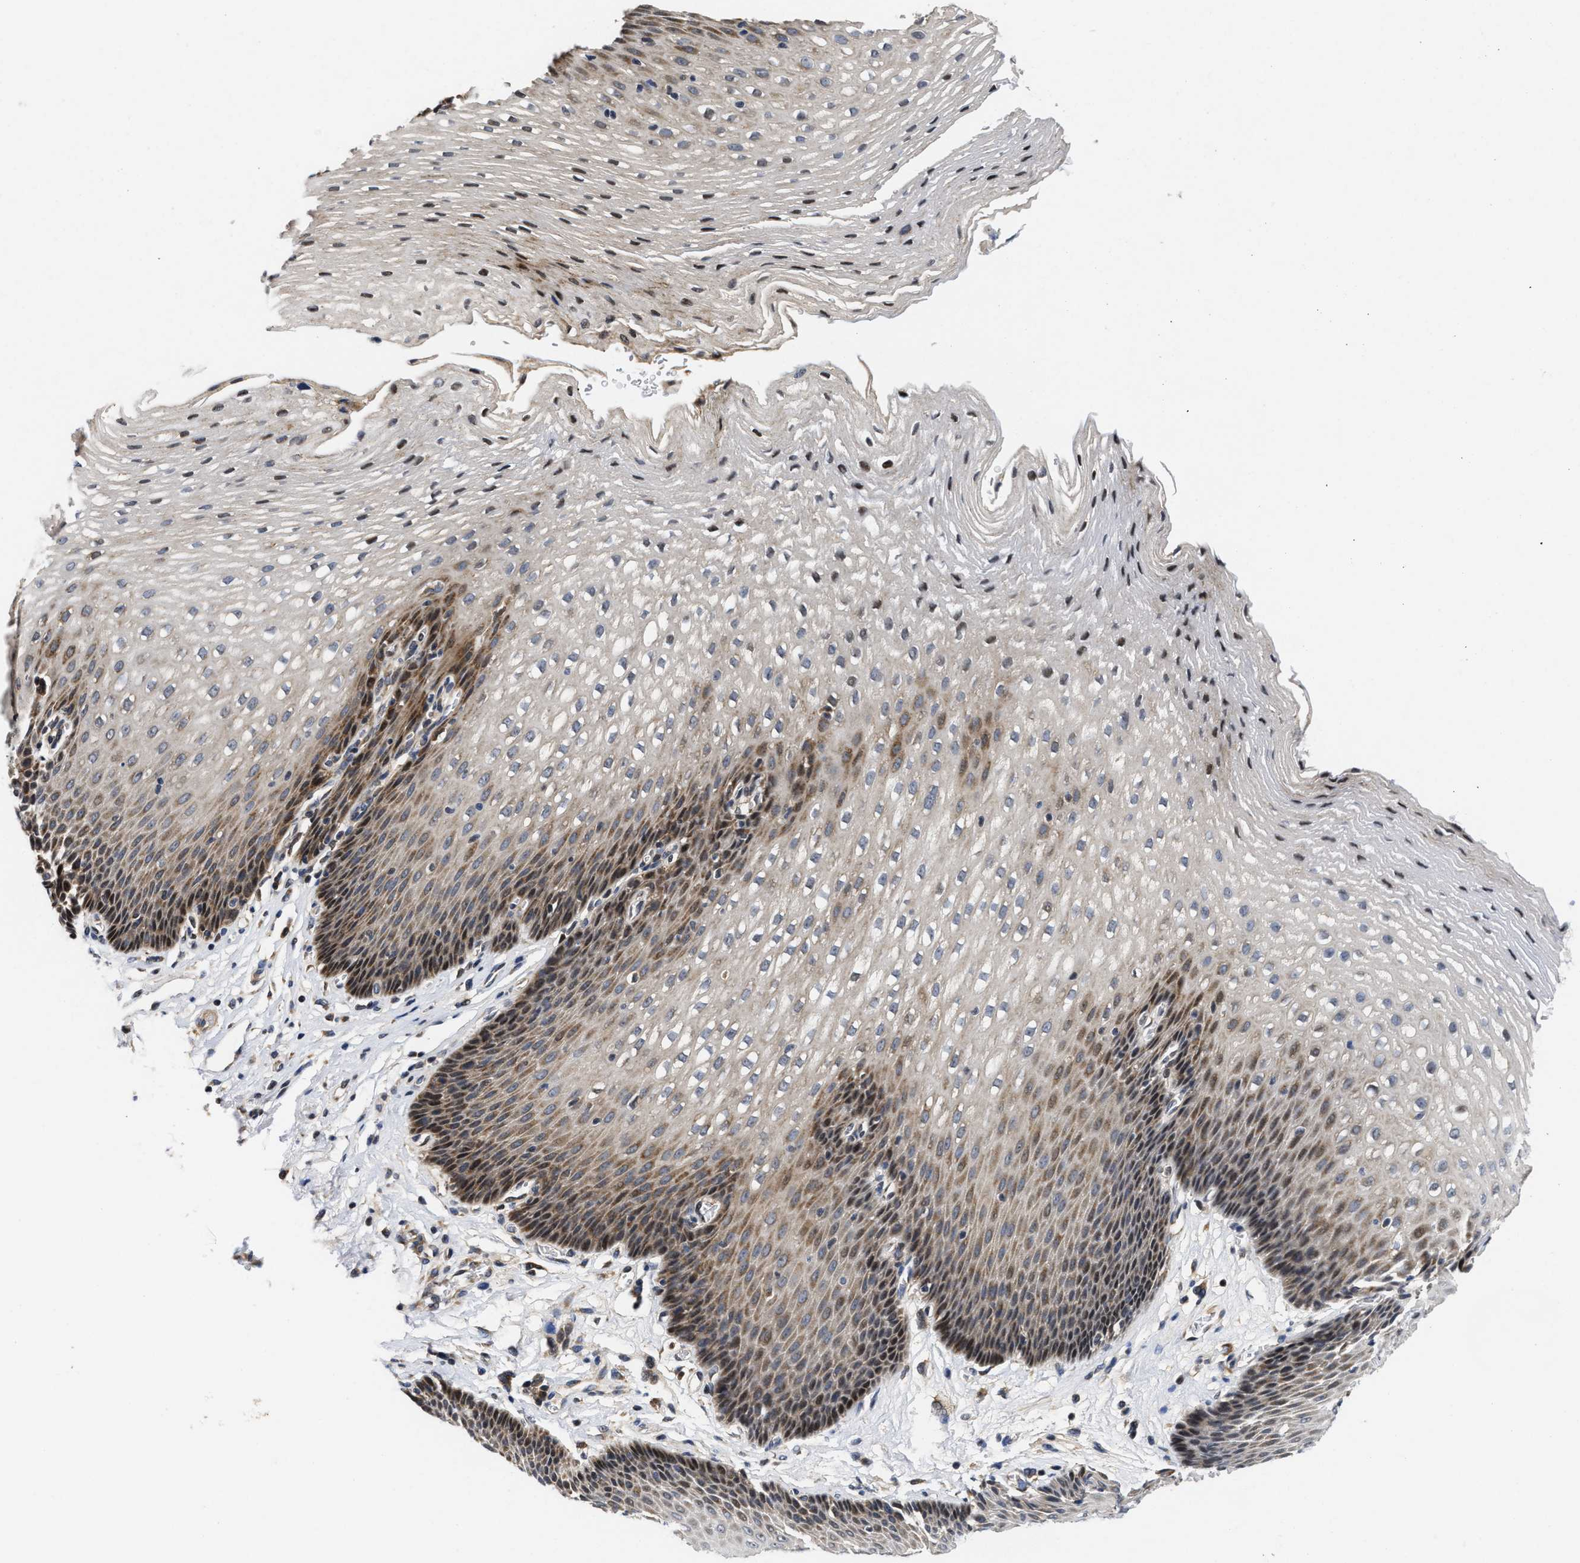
{"staining": {"intensity": "moderate", "quantity": "25%-75%", "location": "cytoplasmic/membranous"}, "tissue": "esophagus", "cell_type": "Squamous epithelial cells", "image_type": "normal", "snomed": [{"axis": "morphology", "description": "Normal tissue, NOS"}, {"axis": "topography", "description": "Esophagus"}], "caption": "Immunohistochemical staining of benign human esophagus reveals 25%-75% levels of moderate cytoplasmic/membranous protein expression in about 25%-75% of squamous epithelial cells.", "gene": "SCYL2", "patient": {"sex": "male", "age": 48}}